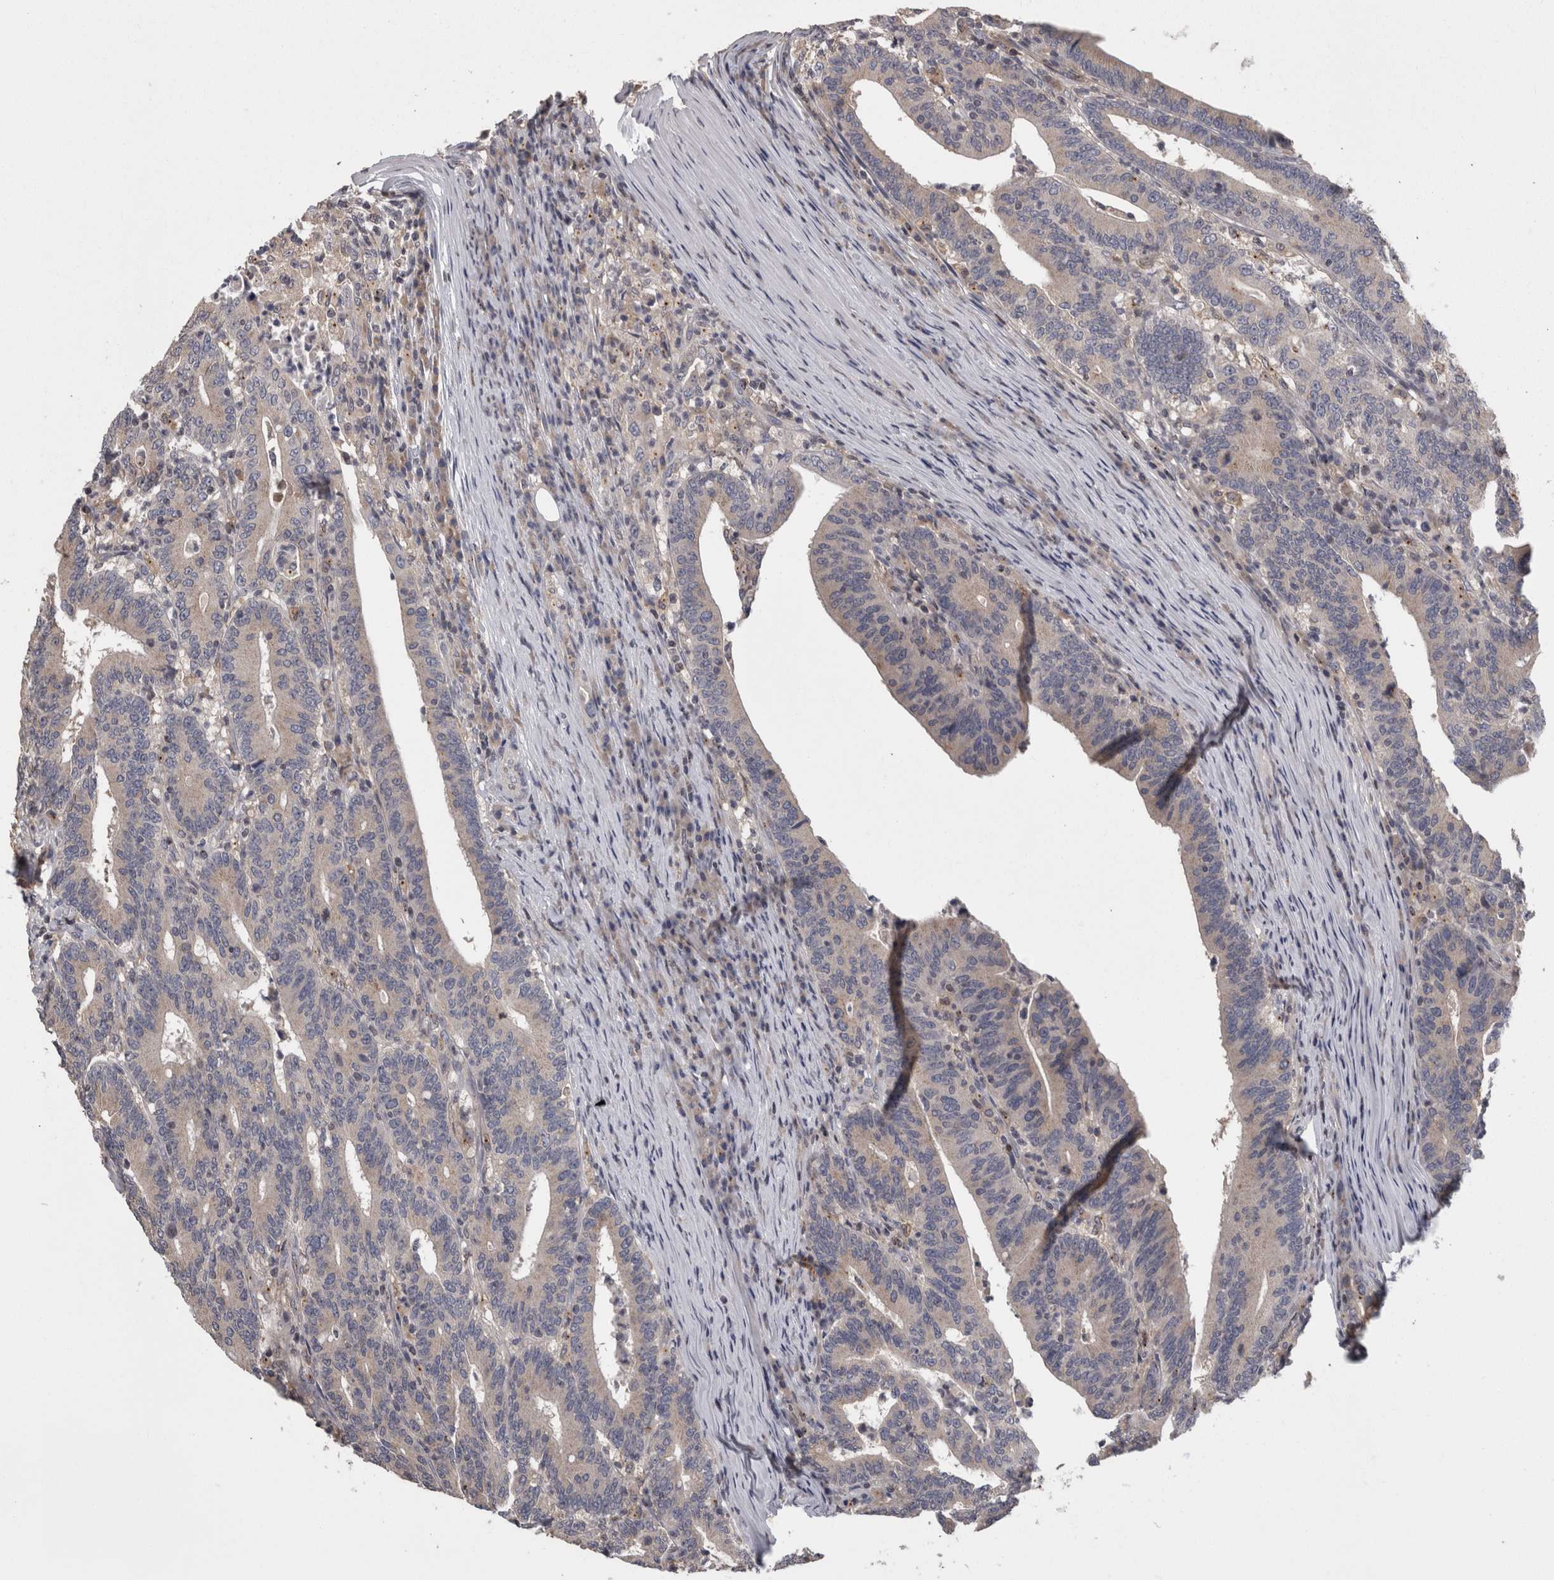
{"staining": {"intensity": "negative", "quantity": "none", "location": "none"}, "tissue": "colorectal cancer", "cell_type": "Tumor cells", "image_type": "cancer", "snomed": [{"axis": "morphology", "description": "Adenocarcinoma, NOS"}, {"axis": "topography", "description": "Colon"}], "caption": "There is no significant expression in tumor cells of colorectal adenocarcinoma.", "gene": "PCM1", "patient": {"sex": "female", "age": 66}}